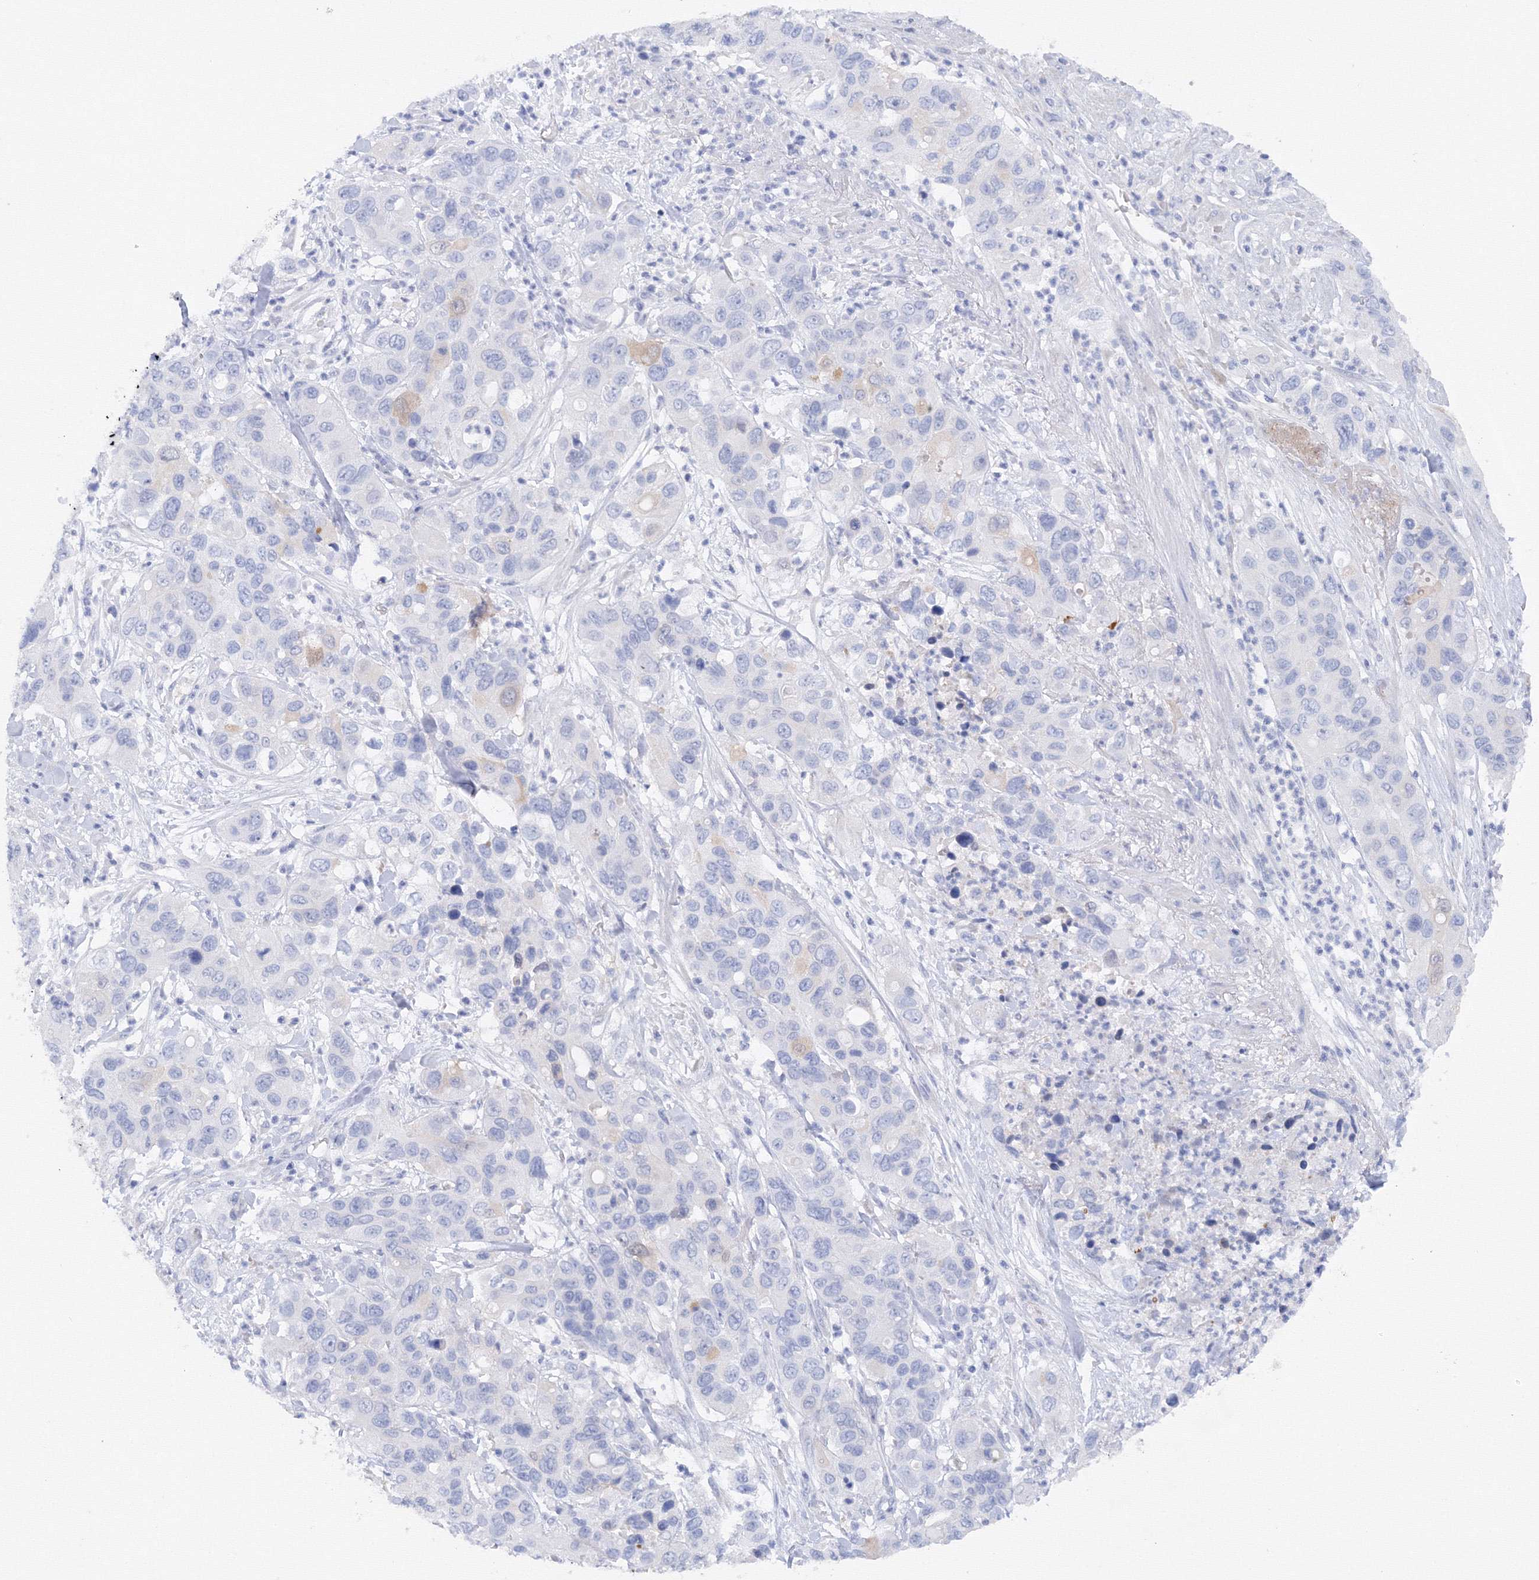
{"staining": {"intensity": "negative", "quantity": "none", "location": "none"}, "tissue": "pancreatic cancer", "cell_type": "Tumor cells", "image_type": "cancer", "snomed": [{"axis": "morphology", "description": "Adenocarcinoma, NOS"}, {"axis": "topography", "description": "Pancreas"}], "caption": "The immunohistochemistry (IHC) micrograph has no significant expression in tumor cells of pancreatic cancer tissue. (DAB (3,3'-diaminobenzidine) immunohistochemistry (IHC) with hematoxylin counter stain).", "gene": "TAMM41", "patient": {"sex": "female", "age": 71}}